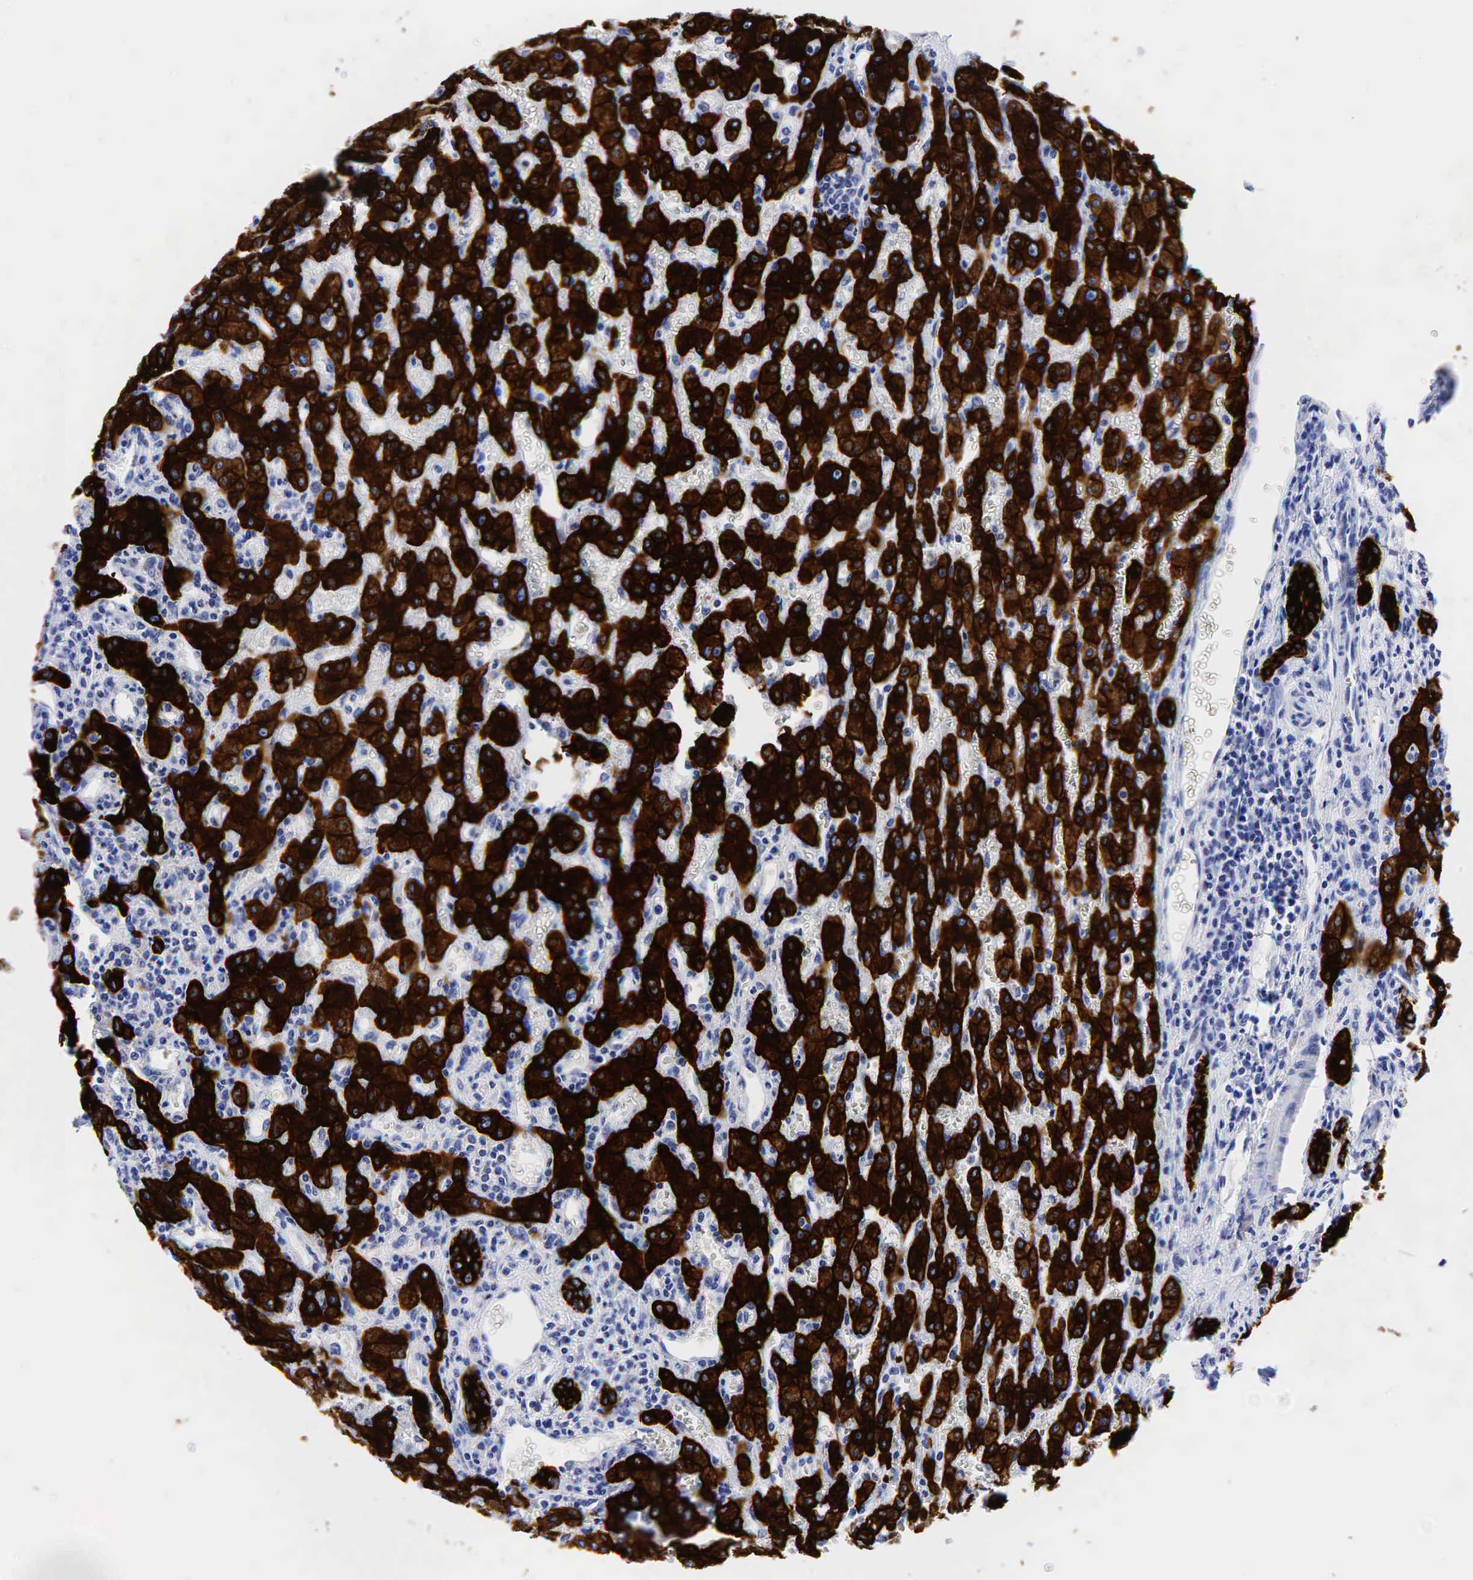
{"staining": {"intensity": "strong", "quantity": ">75%", "location": "cytoplasmic/membranous"}, "tissue": "liver", "cell_type": "Cholangiocytes", "image_type": "normal", "snomed": [{"axis": "morphology", "description": "Normal tissue, NOS"}, {"axis": "topography", "description": "Liver"}], "caption": "DAB immunohistochemical staining of benign liver reveals strong cytoplasmic/membranous protein staining in about >75% of cholangiocytes. Using DAB (brown) and hematoxylin (blue) stains, captured at high magnification using brightfield microscopy.", "gene": "KRT18", "patient": {"sex": "female", "age": 30}}